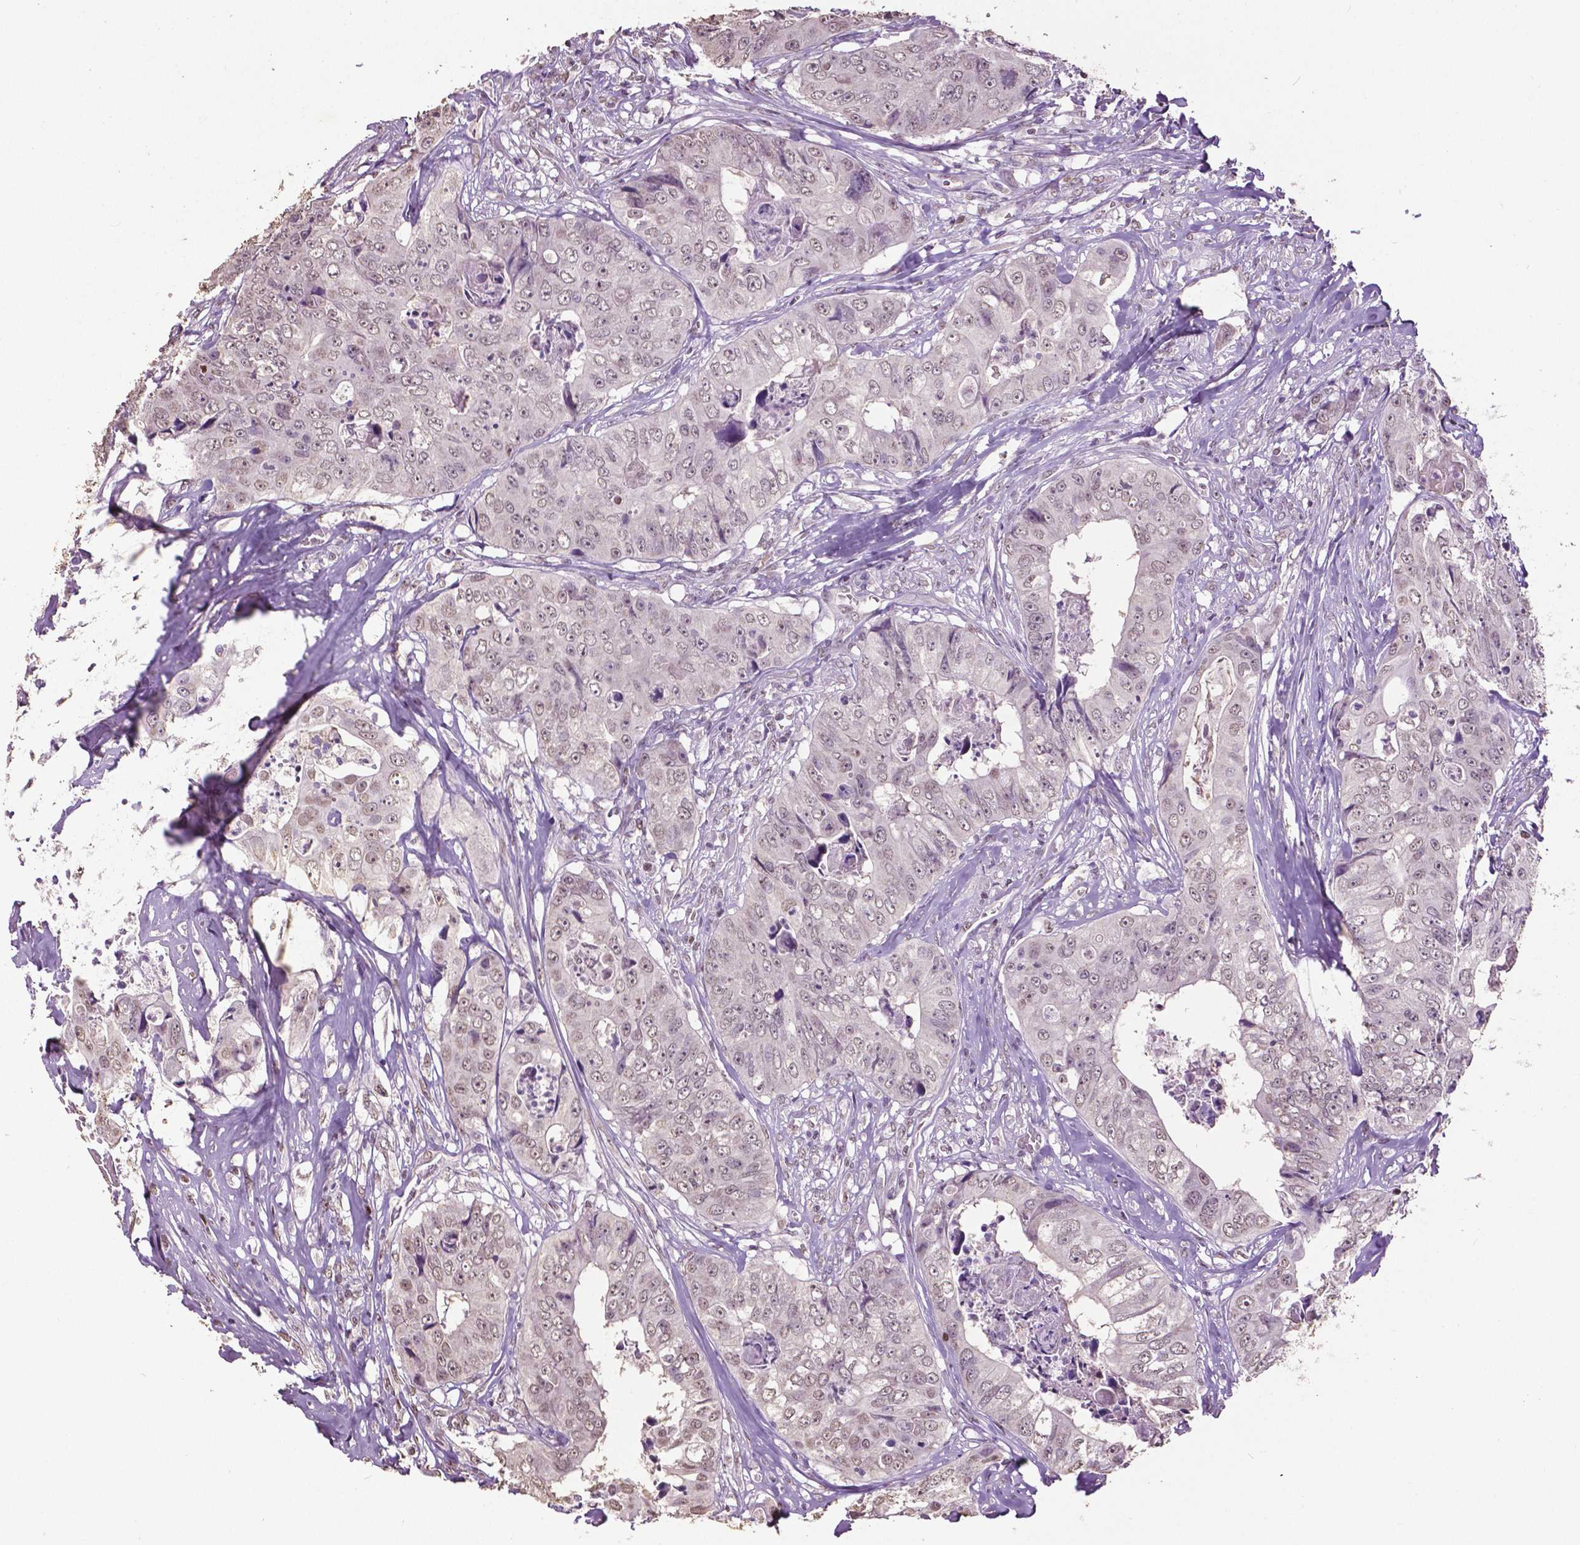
{"staining": {"intensity": "weak", "quantity": "<25%", "location": "nuclear"}, "tissue": "colorectal cancer", "cell_type": "Tumor cells", "image_type": "cancer", "snomed": [{"axis": "morphology", "description": "Adenocarcinoma, NOS"}, {"axis": "topography", "description": "Rectum"}], "caption": "Histopathology image shows no significant protein expression in tumor cells of adenocarcinoma (colorectal).", "gene": "RUNX3", "patient": {"sex": "female", "age": 62}}